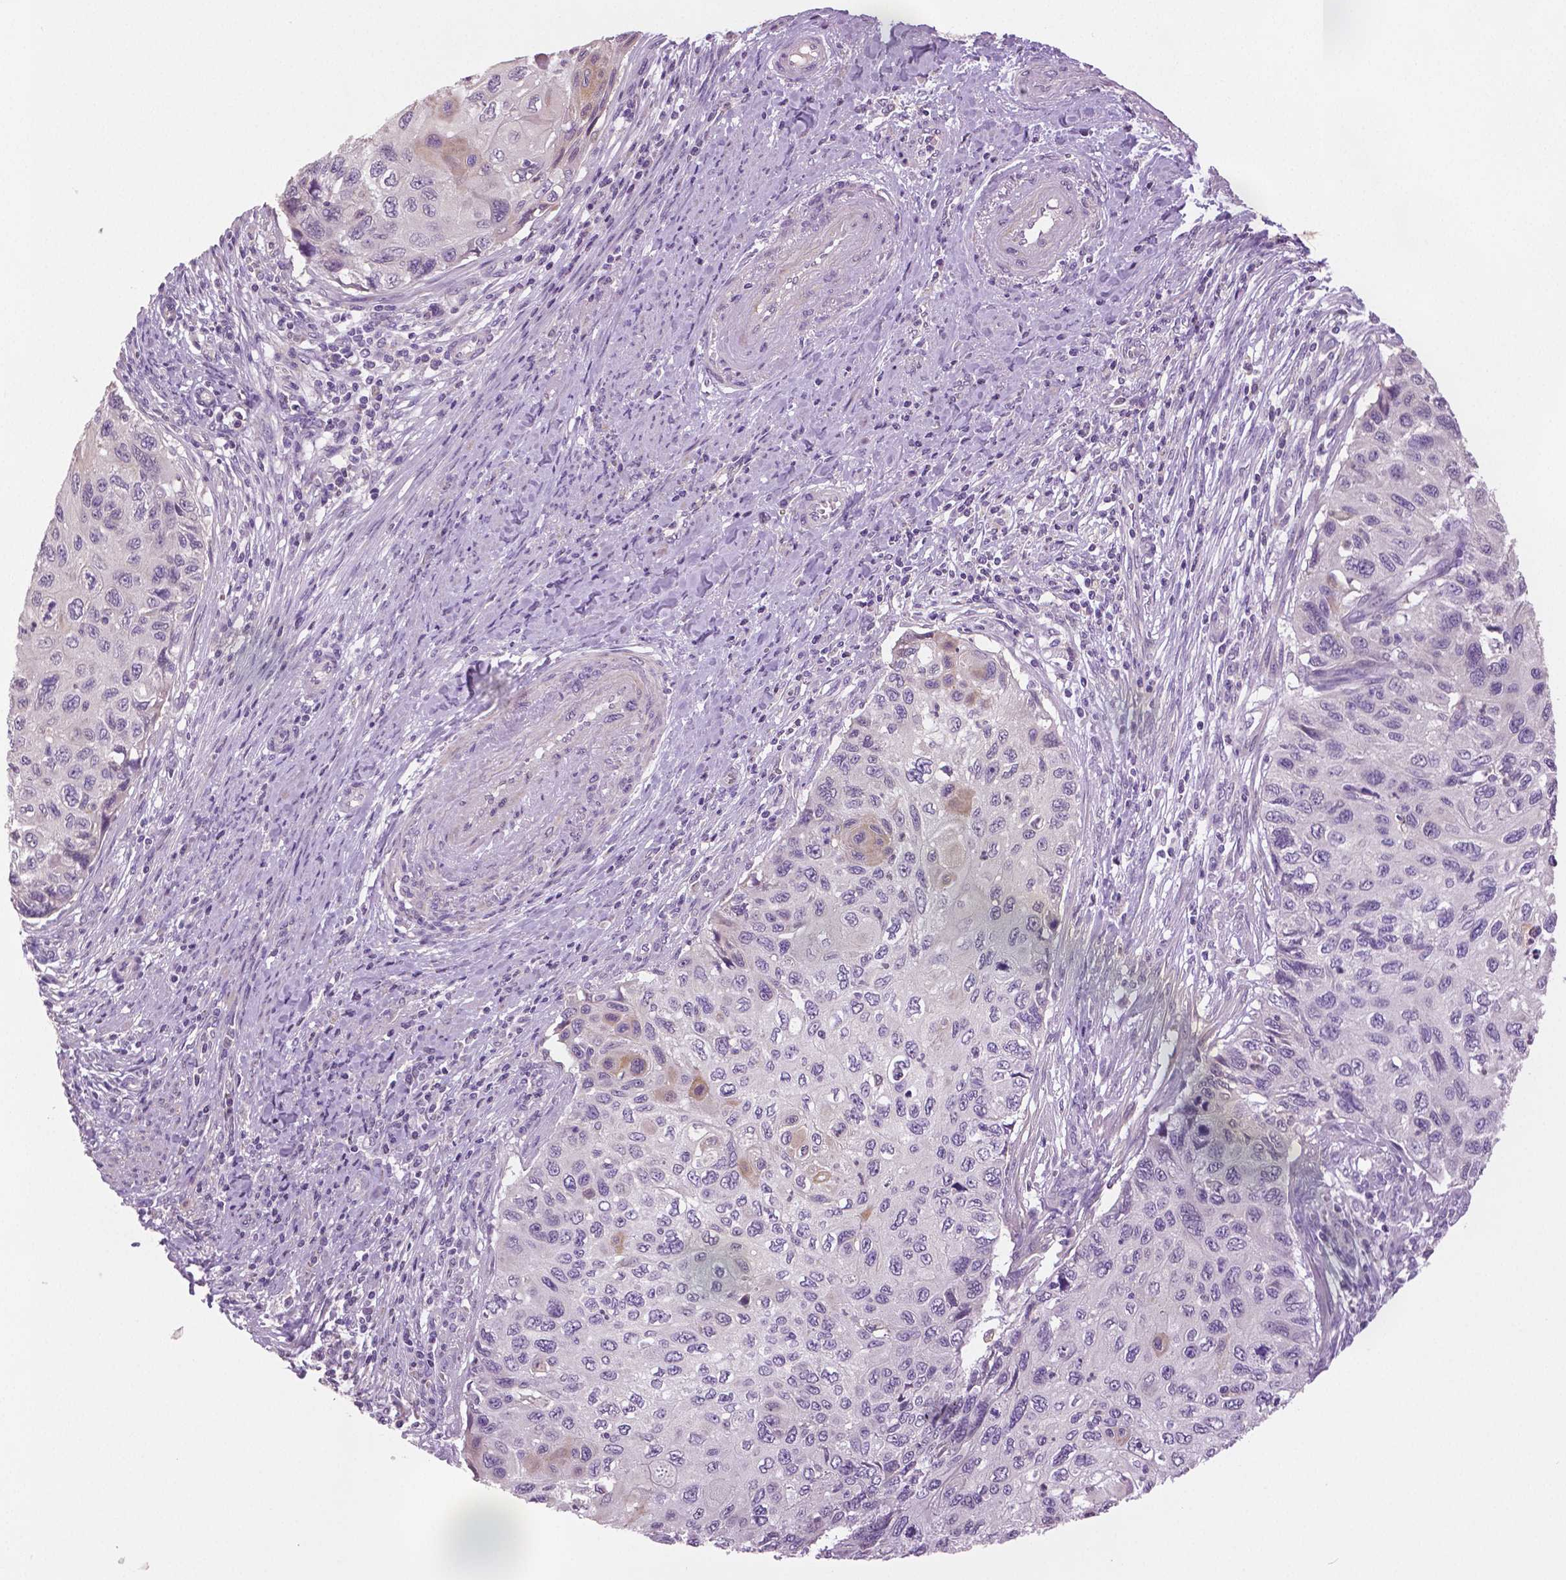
{"staining": {"intensity": "negative", "quantity": "none", "location": "none"}, "tissue": "cervical cancer", "cell_type": "Tumor cells", "image_type": "cancer", "snomed": [{"axis": "morphology", "description": "Squamous cell carcinoma, NOS"}, {"axis": "topography", "description": "Cervix"}], "caption": "Protein analysis of squamous cell carcinoma (cervical) exhibits no significant expression in tumor cells.", "gene": "DNAH12", "patient": {"sex": "female", "age": 70}}